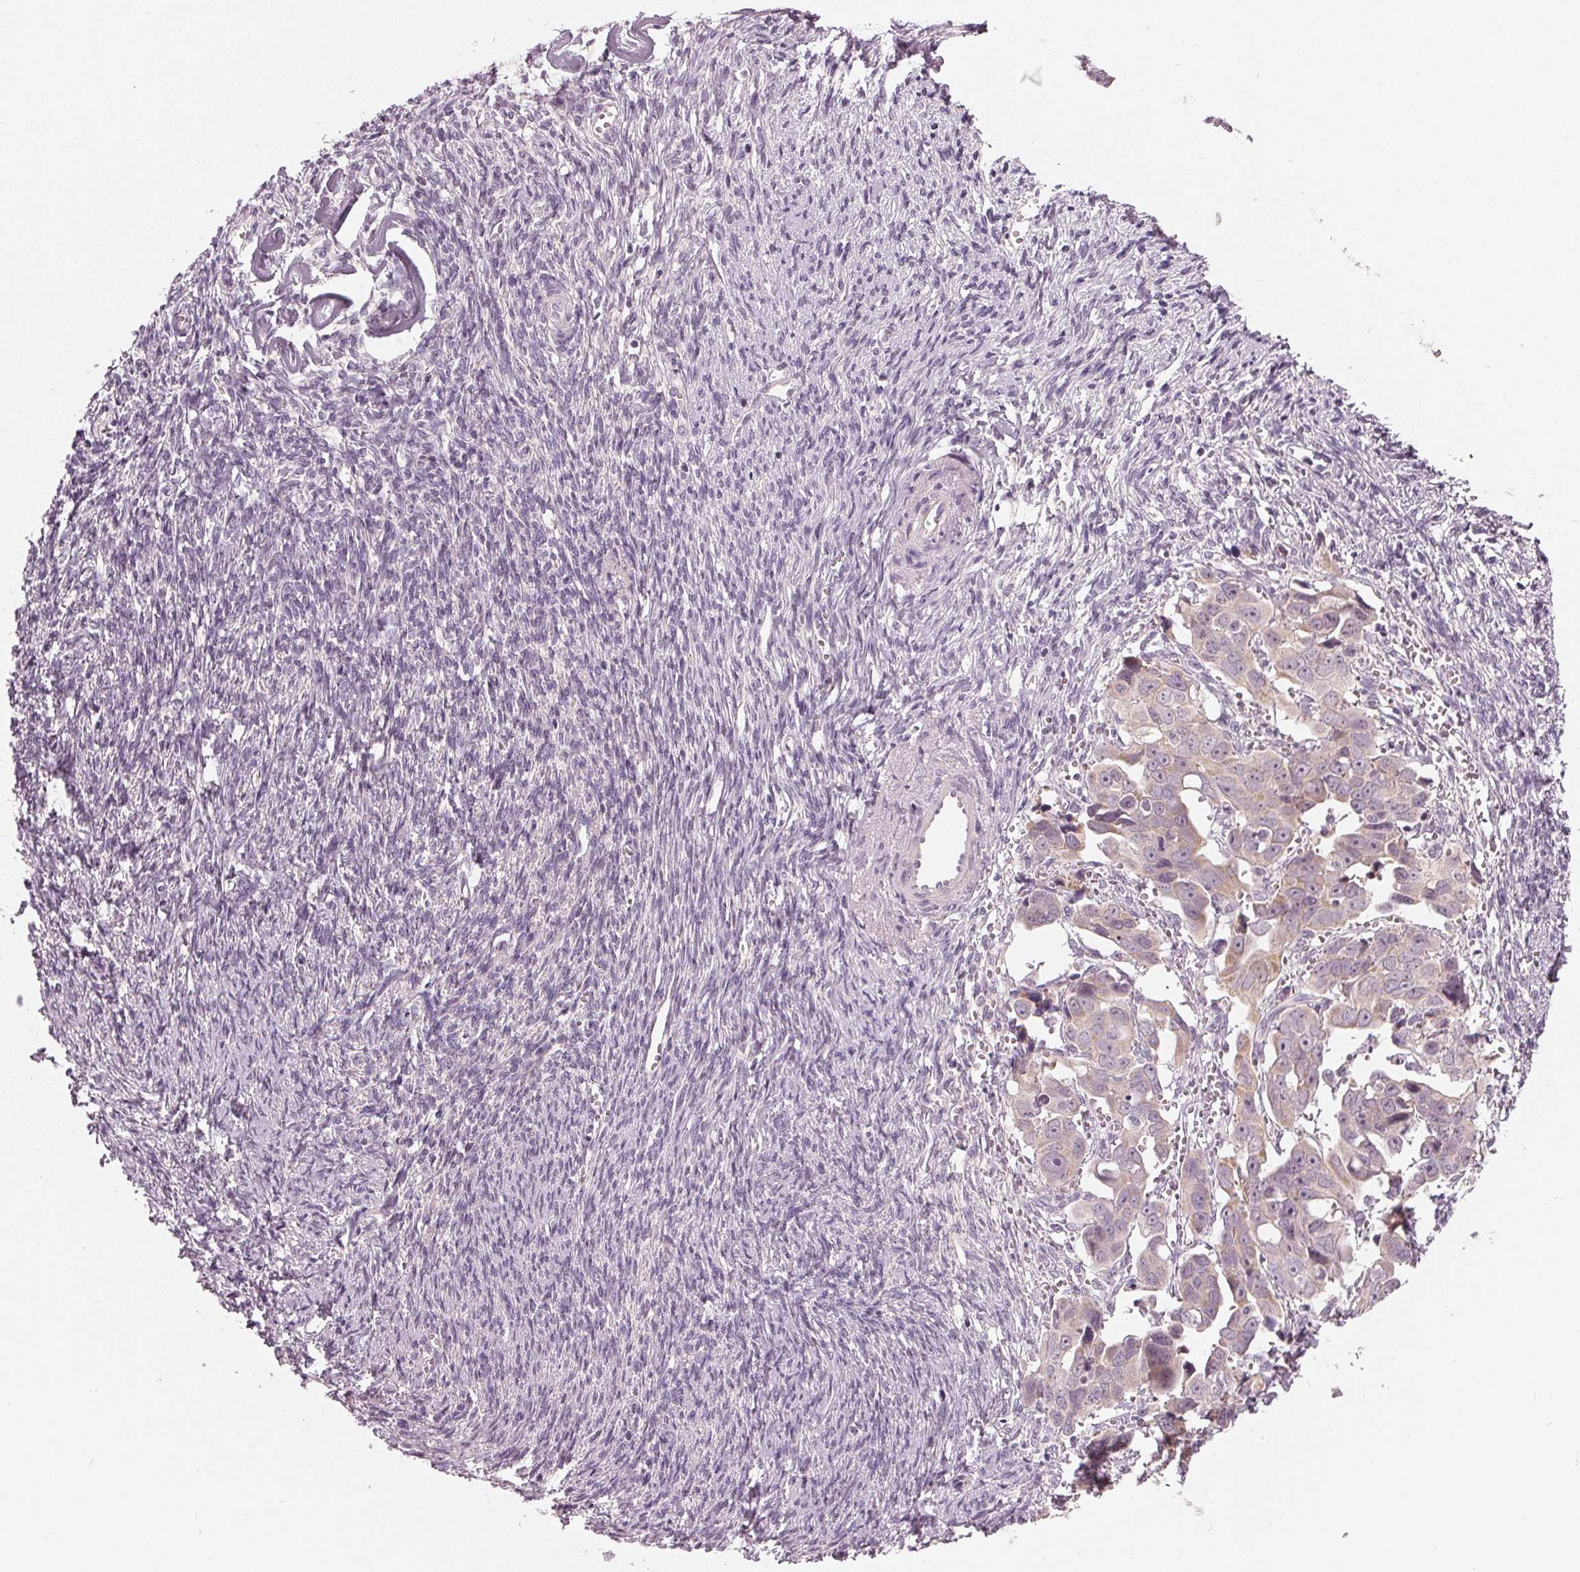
{"staining": {"intensity": "moderate", "quantity": "<25%", "location": "cytoplasmic/membranous"}, "tissue": "ovarian cancer", "cell_type": "Tumor cells", "image_type": "cancer", "snomed": [{"axis": "morphology", "description": "Cystadenocarcinoma, serous, NOS"}, {"axis": "topography", "description": "Ovary"}], "caption": "The micrograph exhibits staining of ovarian cancer (serous cystadenocarcinoma), revealing moderate cytoplasmic/membranous protein staining (brown color) within tumor cells.", "gene": "ZNF605", "patient": {"sex": "female", "age": 59}}